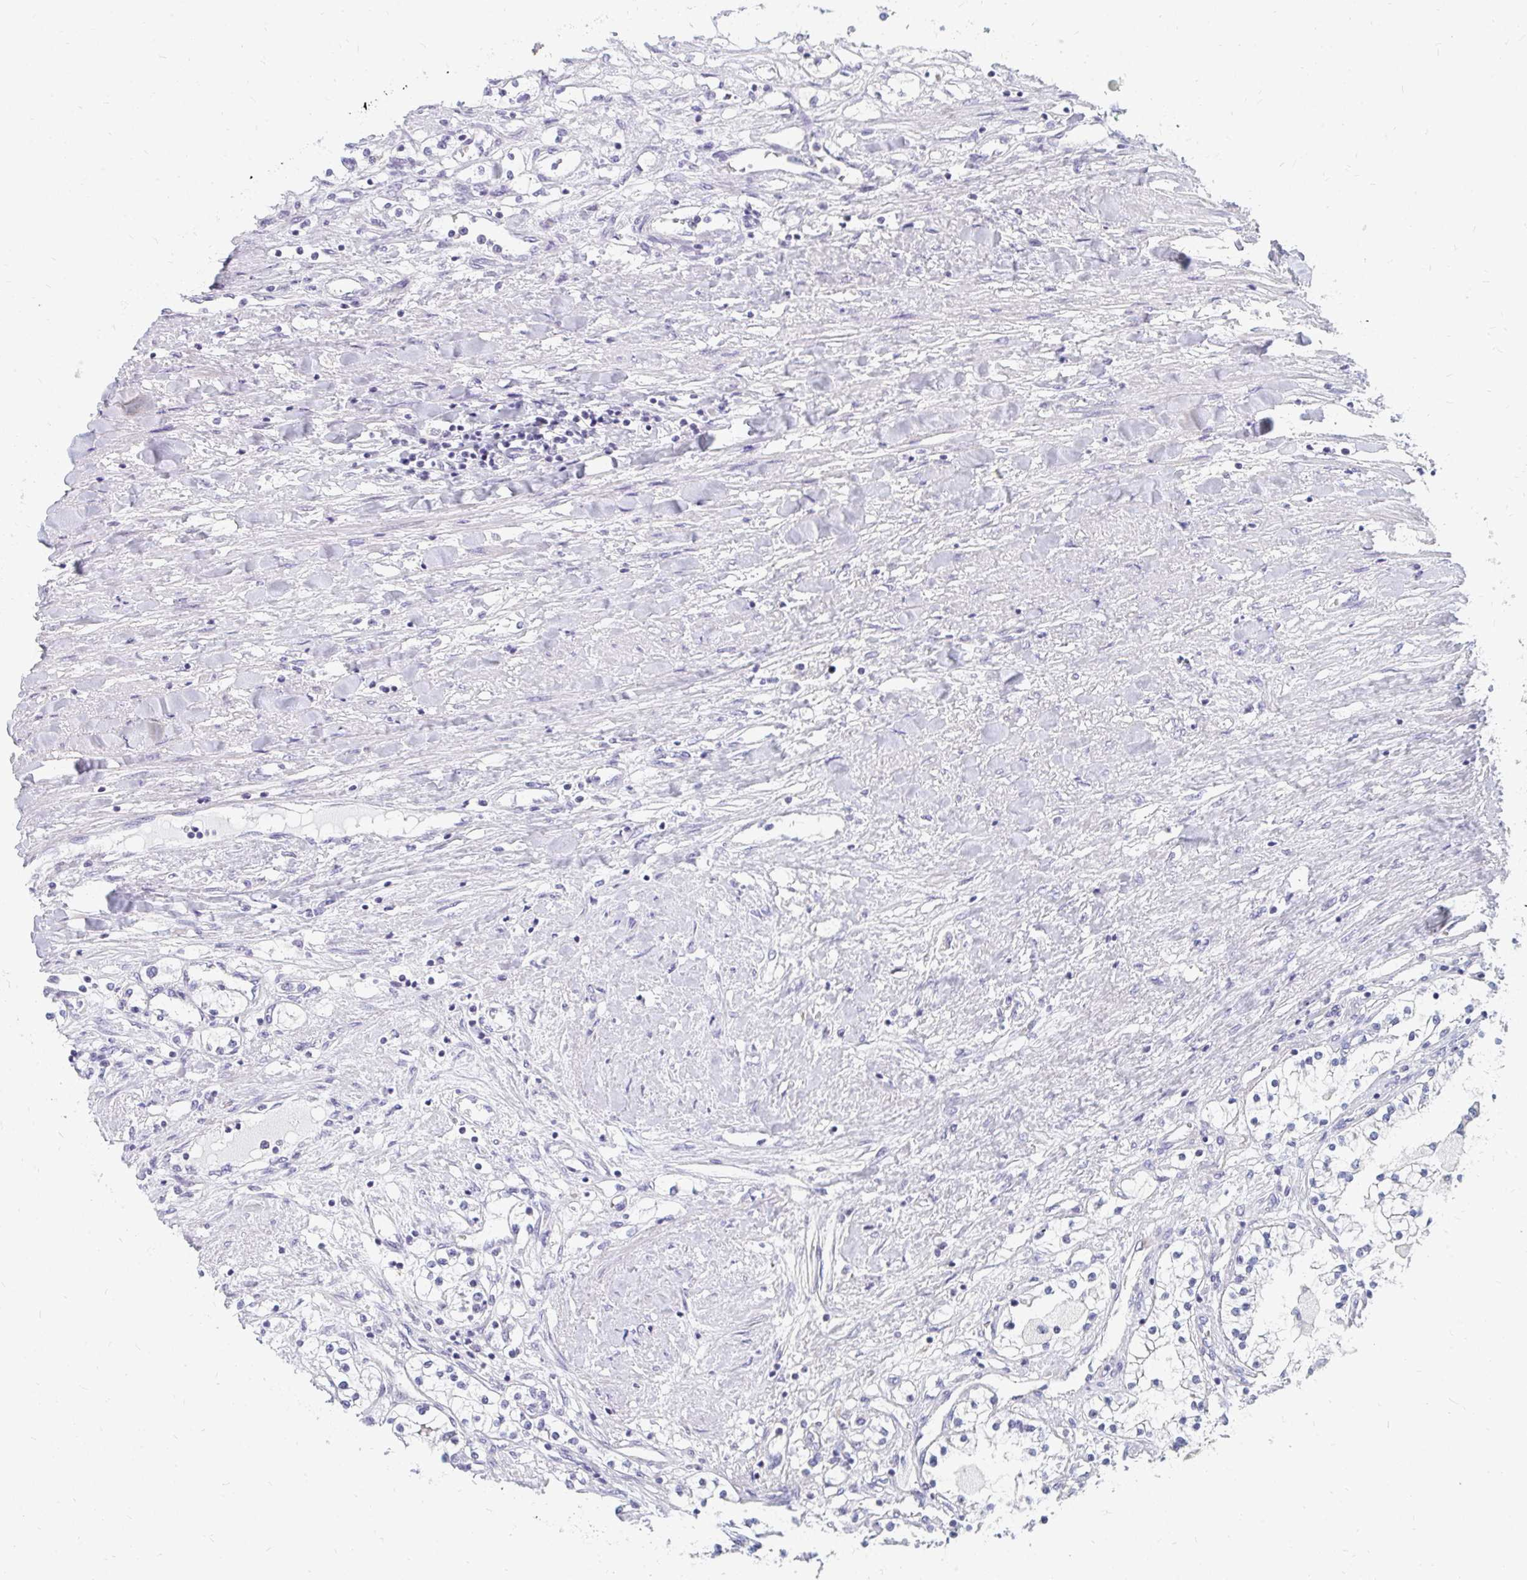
{"staining": {"intensity": "negative", "quantity": "none", "location": "none"}, "tissue": "renal cancer", "cell_type": "Tumor cells", "image_type": "cancer", "snomed": [{"axis": "morphology", "description": "Adenocarcinoma, NOS"}, {"axis": "topography", "description": "Kidney"}], "caption": "DAB immunohistochemical staining of human renal adenocarcinoma shows no significant expression in tumor cells. (DAB immunohistochemistry (IHC) with hematoxylin counter stain).", "gene": "OR10V1", "patient": {"sex": "male", "age": 68}}